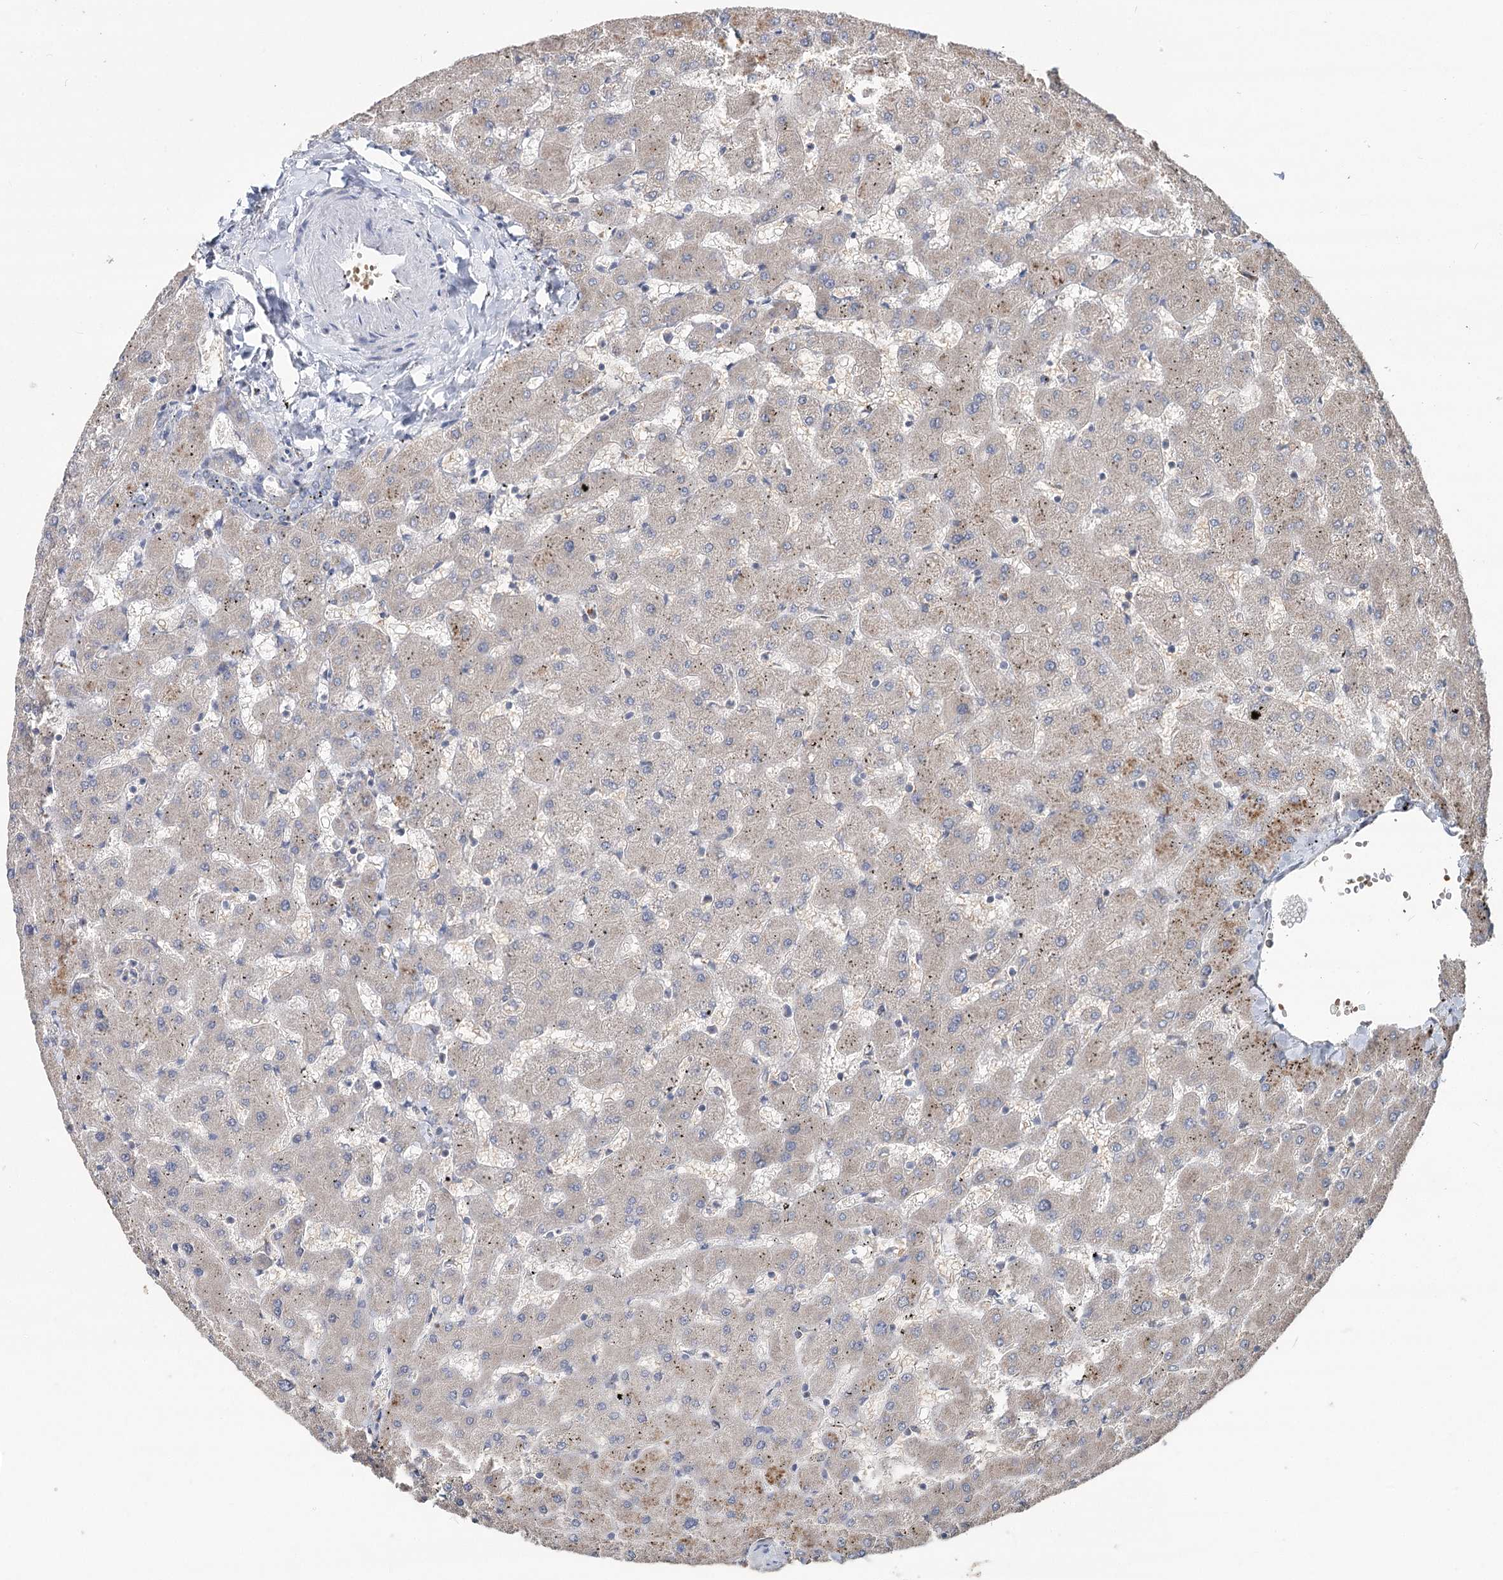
{"staining": {"intensity": "negative", "quantity": "none", "location": "none"}, "tissue": "liver", "cell_type": "Cholangiocytes", "image_type": "normal", "snomed": [{"axis": "morphology", "description": "Normal tissue, NOS"}, {"axis": "topography", "description": "Liver"}], "caption": "Immunohistochemistry (IHC) micrograph of benign liver: human liver stained with DAB (3,3'-diaminobenzidine) exhibits no significant protein staining in cholangiocytes. Nuclei are stained in blue.", "gene": "FBXO7", "patient": {"sex": "female", "age": 63}}